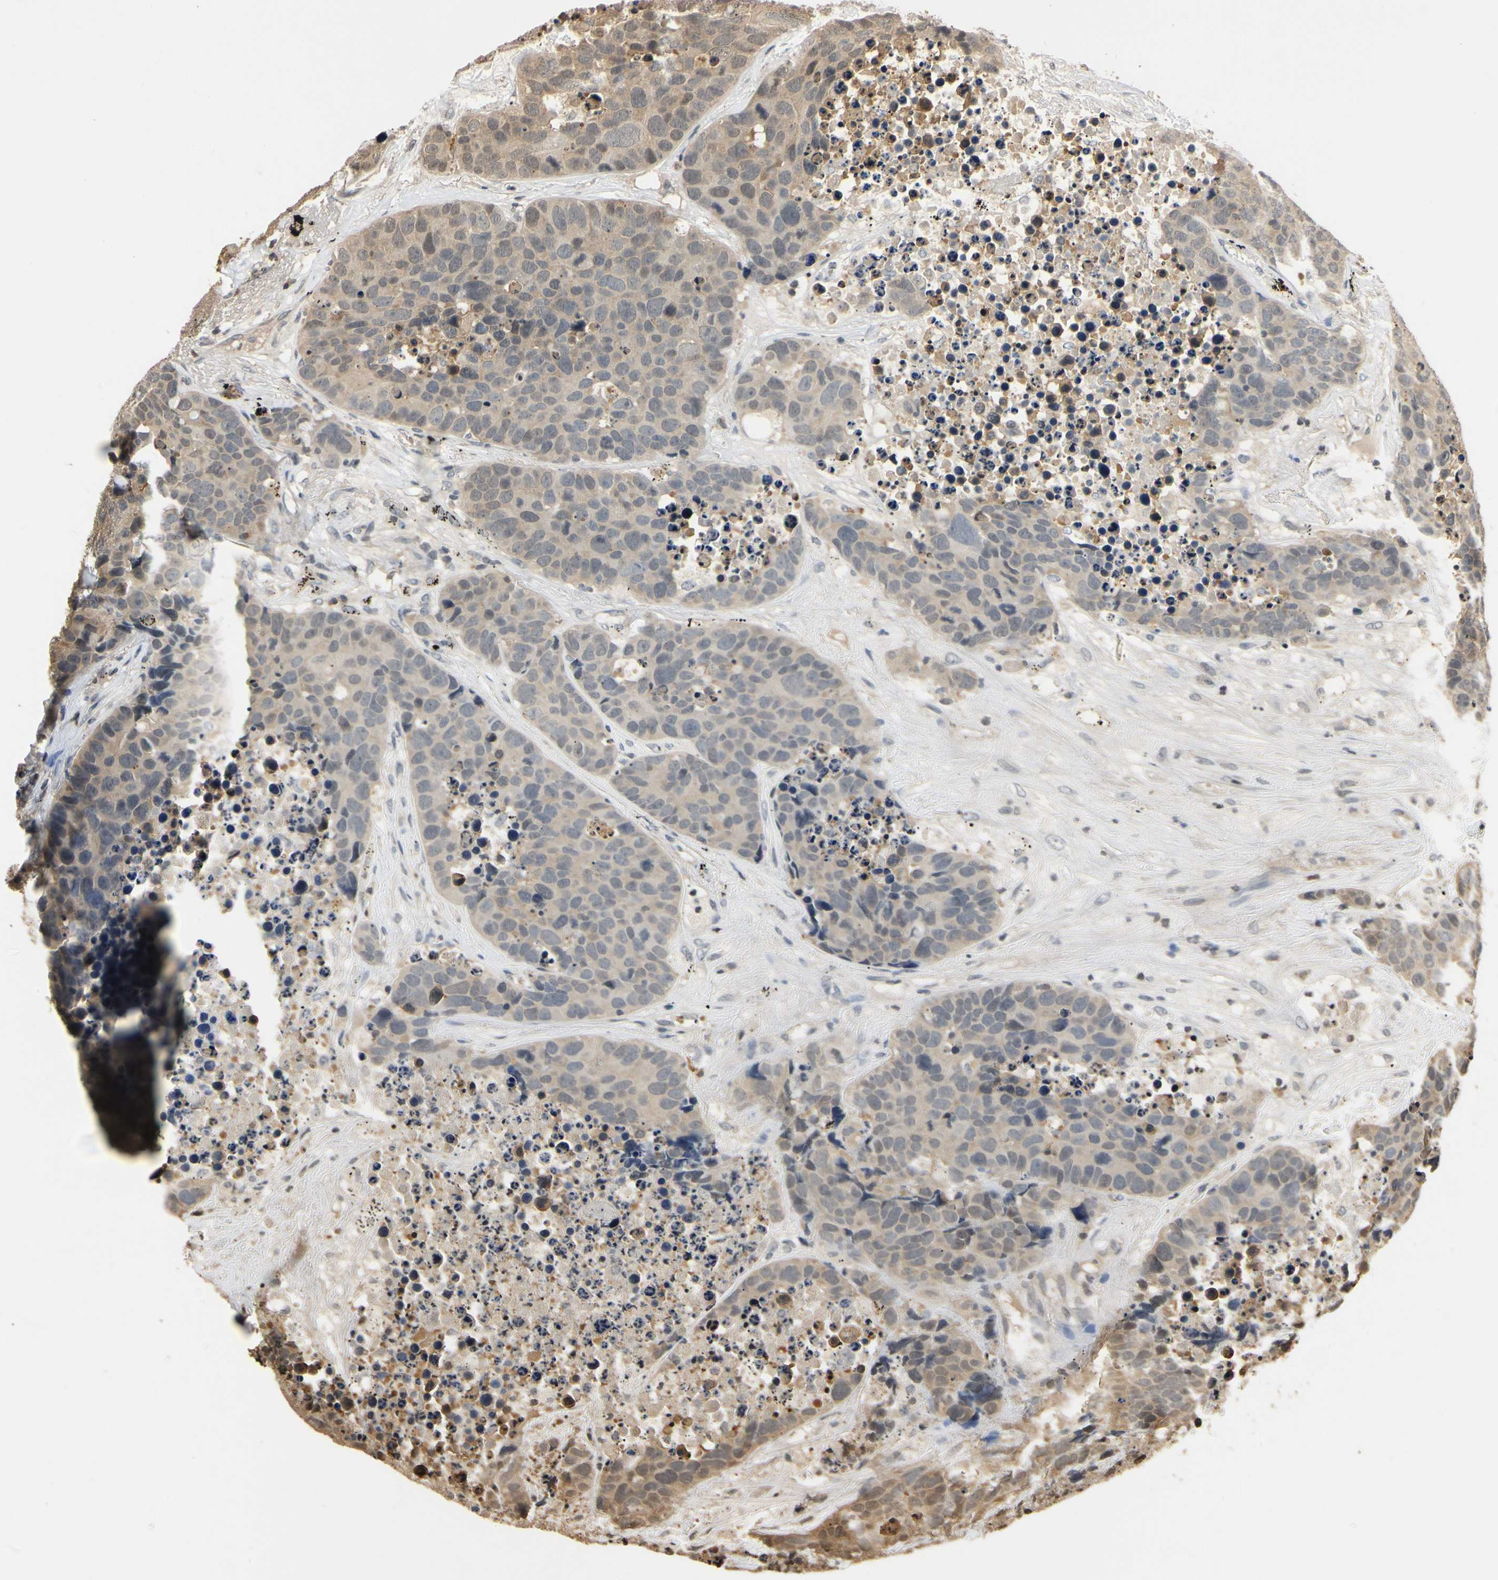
{"staining": {"intensity": "weak", "quantity": ">75%", "location": "cytoplasmic/membranous"}, "tissue": "carcinoid", "cell_type": "Tumor cells", "image_type": "cancer", "snomed": [{"axis": "morphology", "description": "Carcinoid, malignant, NOS"}, {"axis": "topography", "description": "Lung"}], "caption": "Immunohistochemistry of carcinoid reveals low levels of weak cytoplasmic/membranous staining in approximately >75% of tumor cells. The staining is performed using DAB (3,3'-diaminobenzidine) brown chromogen to label protein expression. The nuclei are counter-stained blue using hematoxylin.", "gene": "SOD1", "patient": {"sex": "male", "age": 60}}